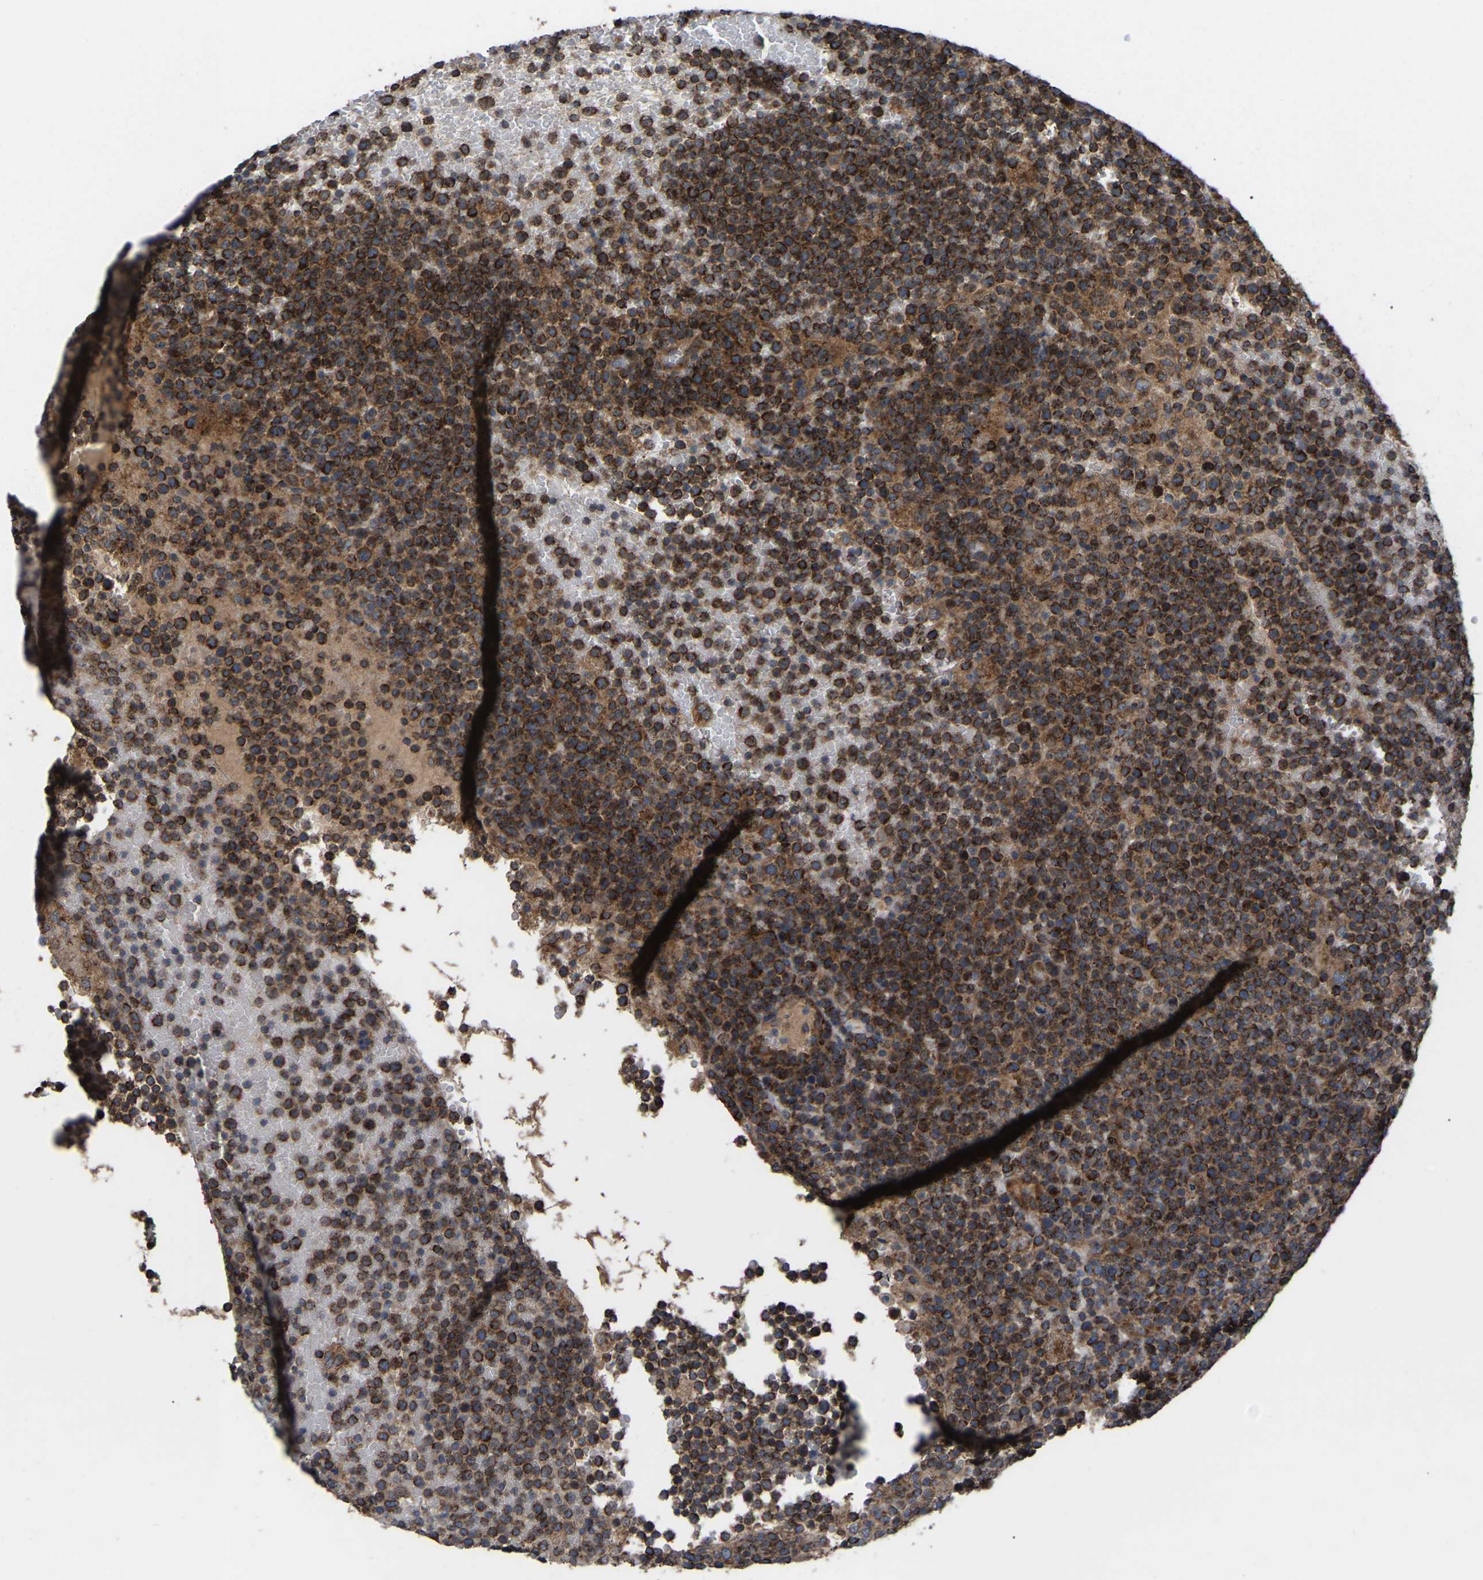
{"staining": {"intensity": "strong", "quantity": ">75%", "location": "cytoplasmic/membranous"}, "tissue": "lymphoma", "cell_type": "Tumor cells", "image_type": "cancer", "snomed": [{"axis": "morphology", "description": "Malignant lymphoma, non-Hodgkin's type, High grade"}, {"axis": "topography", "description": "Lymph node"}], "caption": "Strong cytoplasmic/membranous protein positivity is present in approximately >75% of tumor cells in malignant lymphoma, non-Hodgkin's type (high-grade). (Brightfield microscopy of DAB IHC at high magnification).", "gene": "GCC1", "patient": {"sex": "male", "age": 61}}